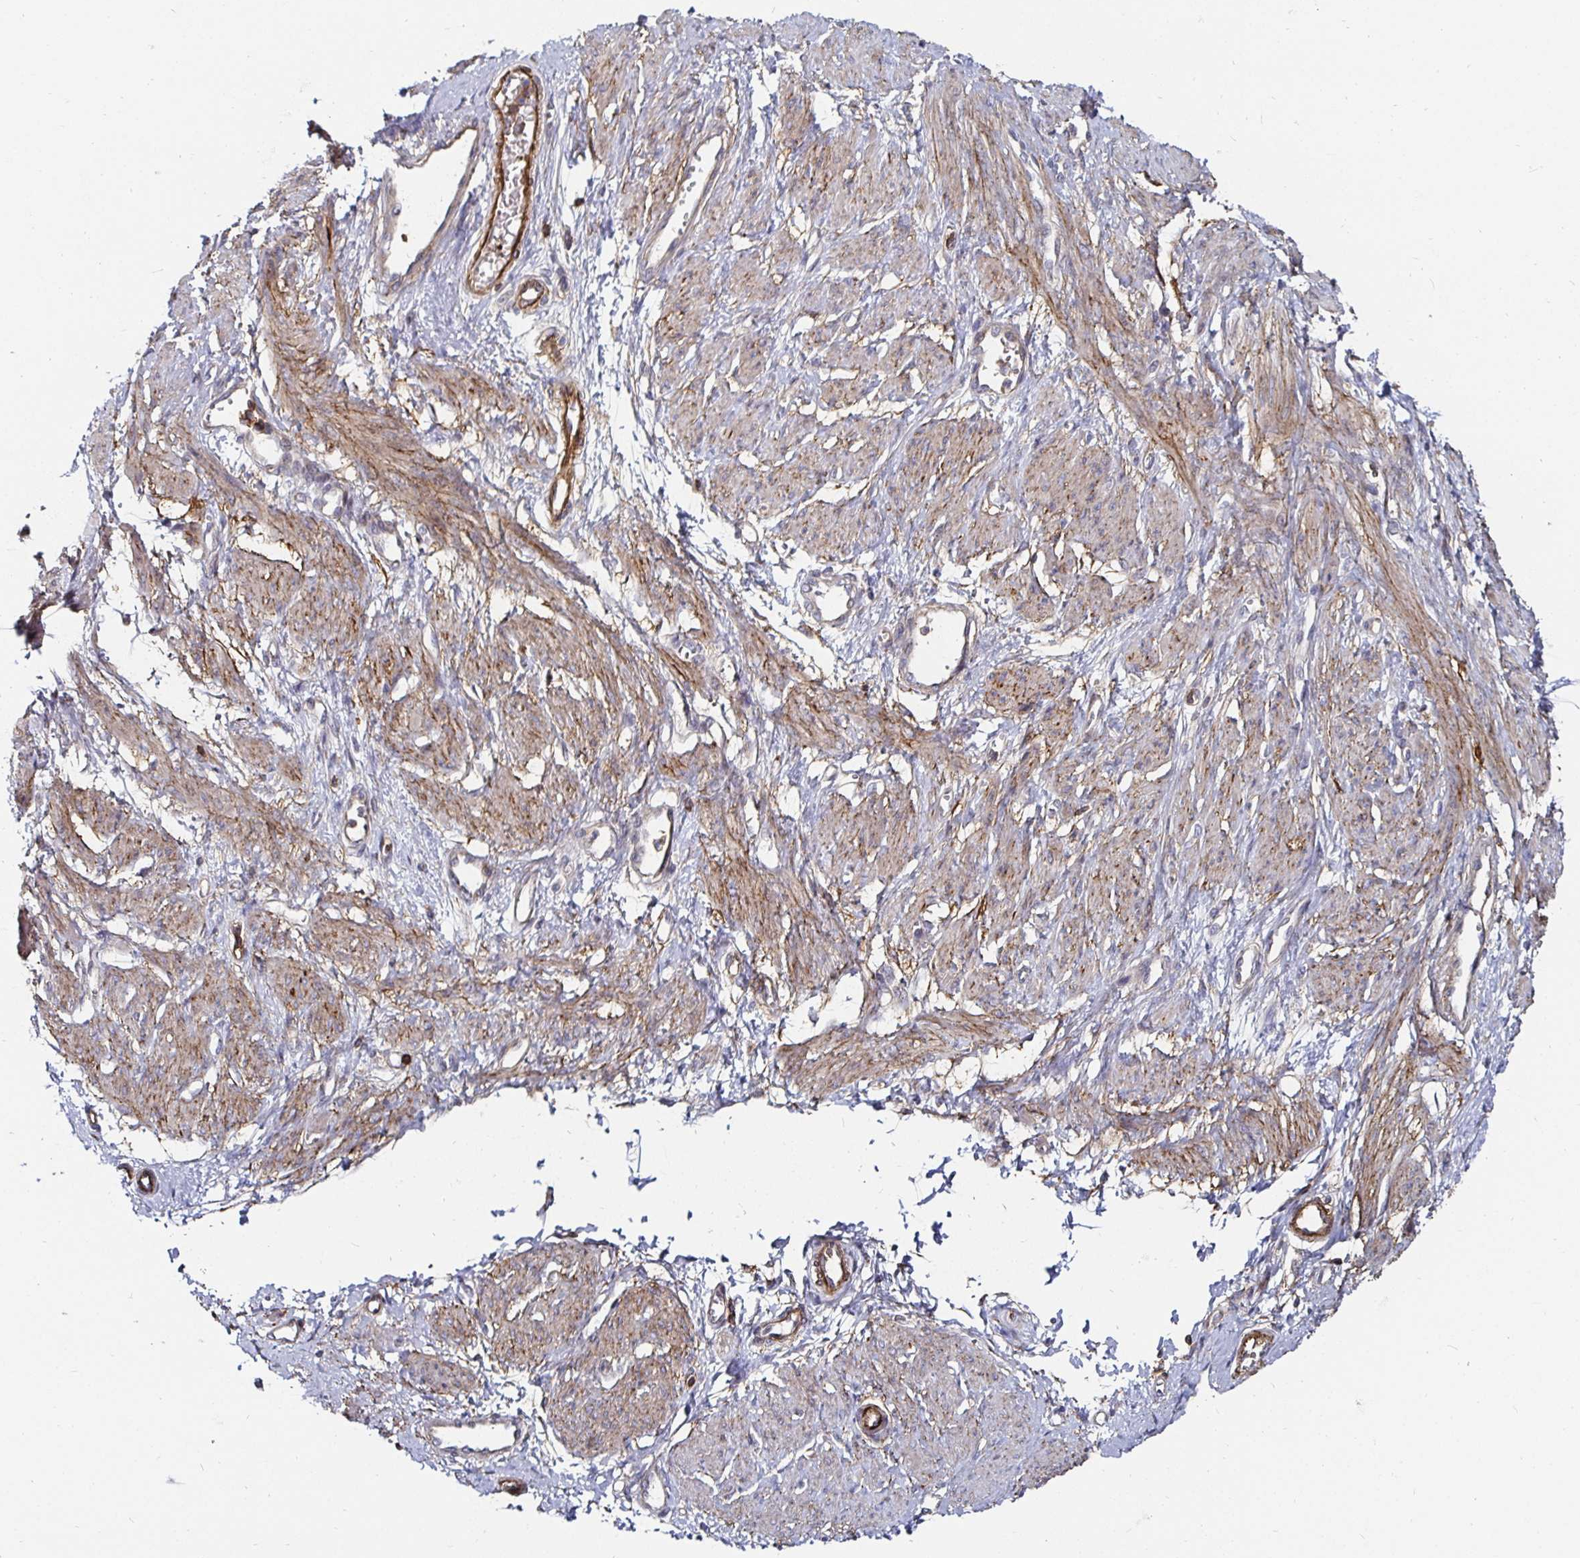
{"staining": {"intensity": "weak", "quantity": "25%-75%", "location": "cytoplasmic/membranous"}, "tissue": "smooth muscle", "cell_type": "Smooth muscle cells", "image_type": "normal", "snomed": [{"axis": "morphology", "description": "Normal tissue, NOS"}, {"axis": "topography", "description": "Smooth muscle"}, {"axis": "topography", "description": "Uterus"}], "caption": "A high-resolution histopathology image shows immunohistochemistry staining of unremarkable smooth muscle, which displays weak cytoplasmic/membranous positivity in about 25%-75% of smooth muscle cells. (brown staining indicates protein expression, while blue staining denotes nuclei).", "gene": "GJA4", "patient": {"sex": "female", "age": 39}}